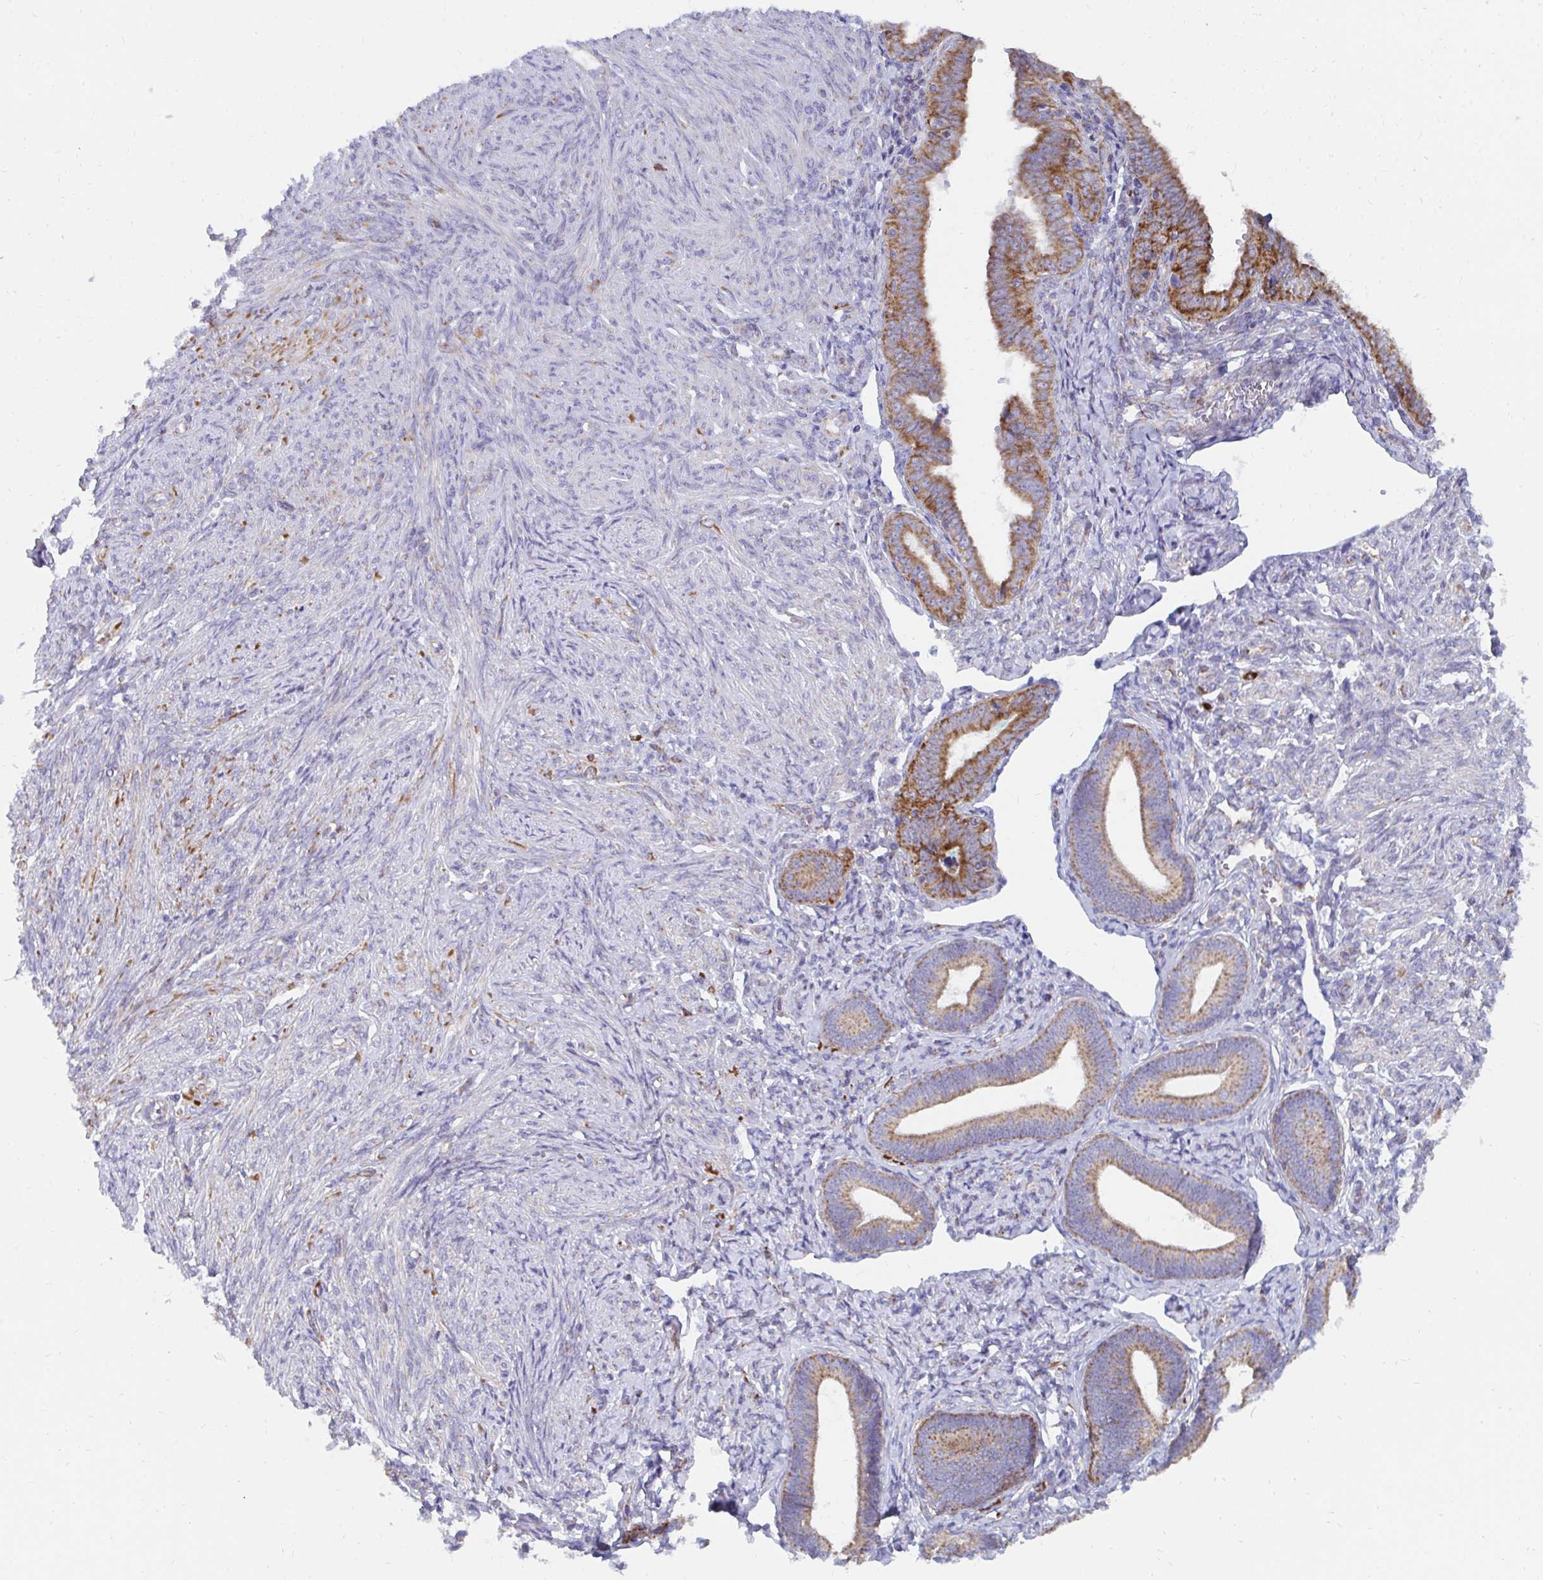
{"staining": {"intensity": "moderate", "quantity": ">75%", "location": "cytoplasmic/membranous"}, "tissue": "endometrial cancer", "cell_type": "Tumor cells", "image_type": "cancer", "snomed": [{"axis": "morphology", "description": "Adenocarcinoma, NOS"}, {"axis": "topography", "description": "Endometrium"}], "caption": "IHC (DAB (3,3'-diaminobenzidine)) staining of adenocarcinoma (endometrial) displays moderate cytoplasmic/membranous protein expression in about >75% of tumor cells.", "gene": "PC", "patient": {"sex": "female", "age": 87}}